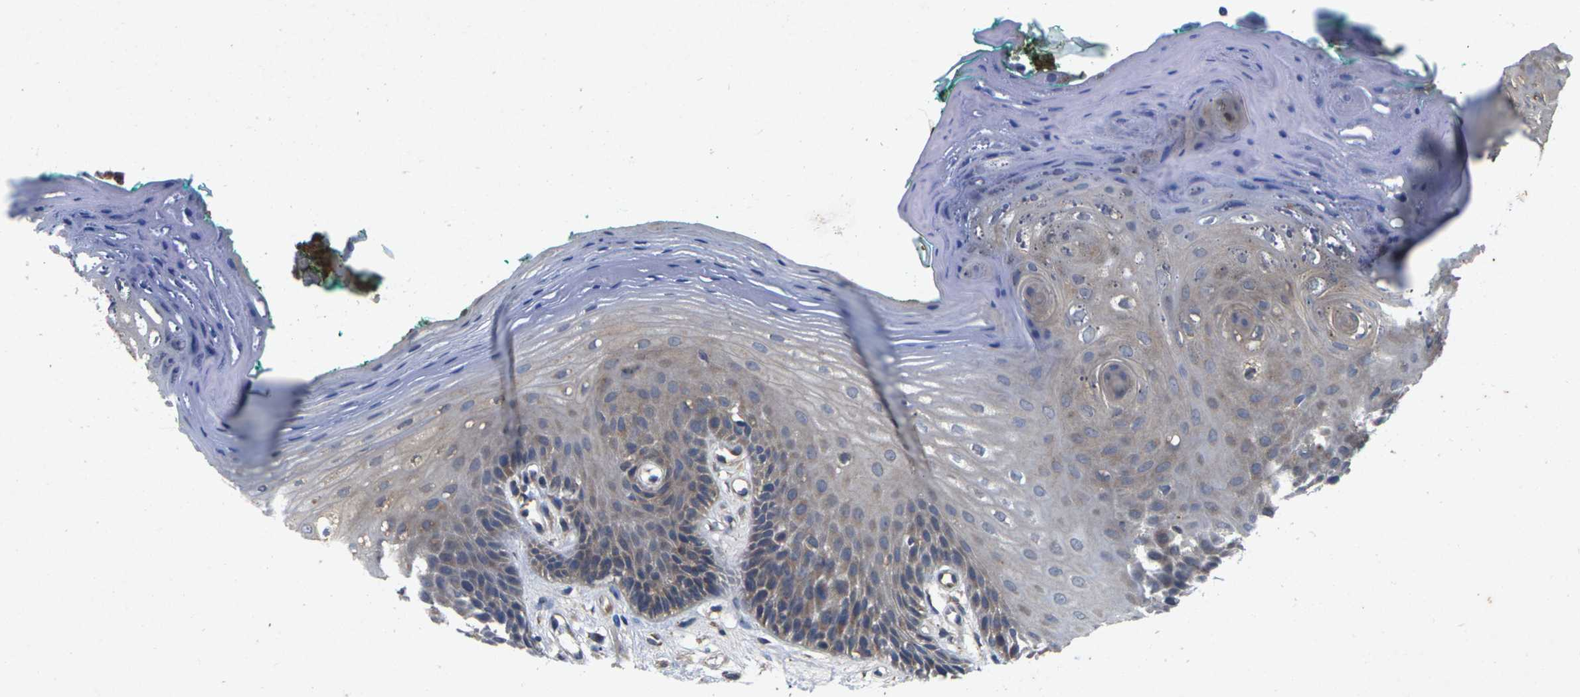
{"staining": {"intensity": "weak", "quantity": "<25%", "location": "cytoplasmic/membranous"}, "tissue": "oral mucosa", "cell_type": "Squamous epithelial cells", "image_type": "normal", "snomed": [{"axis": "morphology", "description": "Normal tissue, NOS"}, {"axis": "topography", "description": "Skeletal muscle"}, {"axis": "topography", "description": "Oral tissue"}, {"axis": "topography", "description": "Peripheral nerve tissue"}], "caption": "Immunohistochemistry (IHC) image of benign oral mucosa: human oral mucosa stained with DAB exhibits no significant protein positivity in squamous epithelial cells. The staining is performed using DAB (3,3'-diaminobenzidine) brown chromogen with nuclei counter-stained in using hematoxylin.", "gene": "KIF1B", "patient": {"sex": "female", "age": 84}}